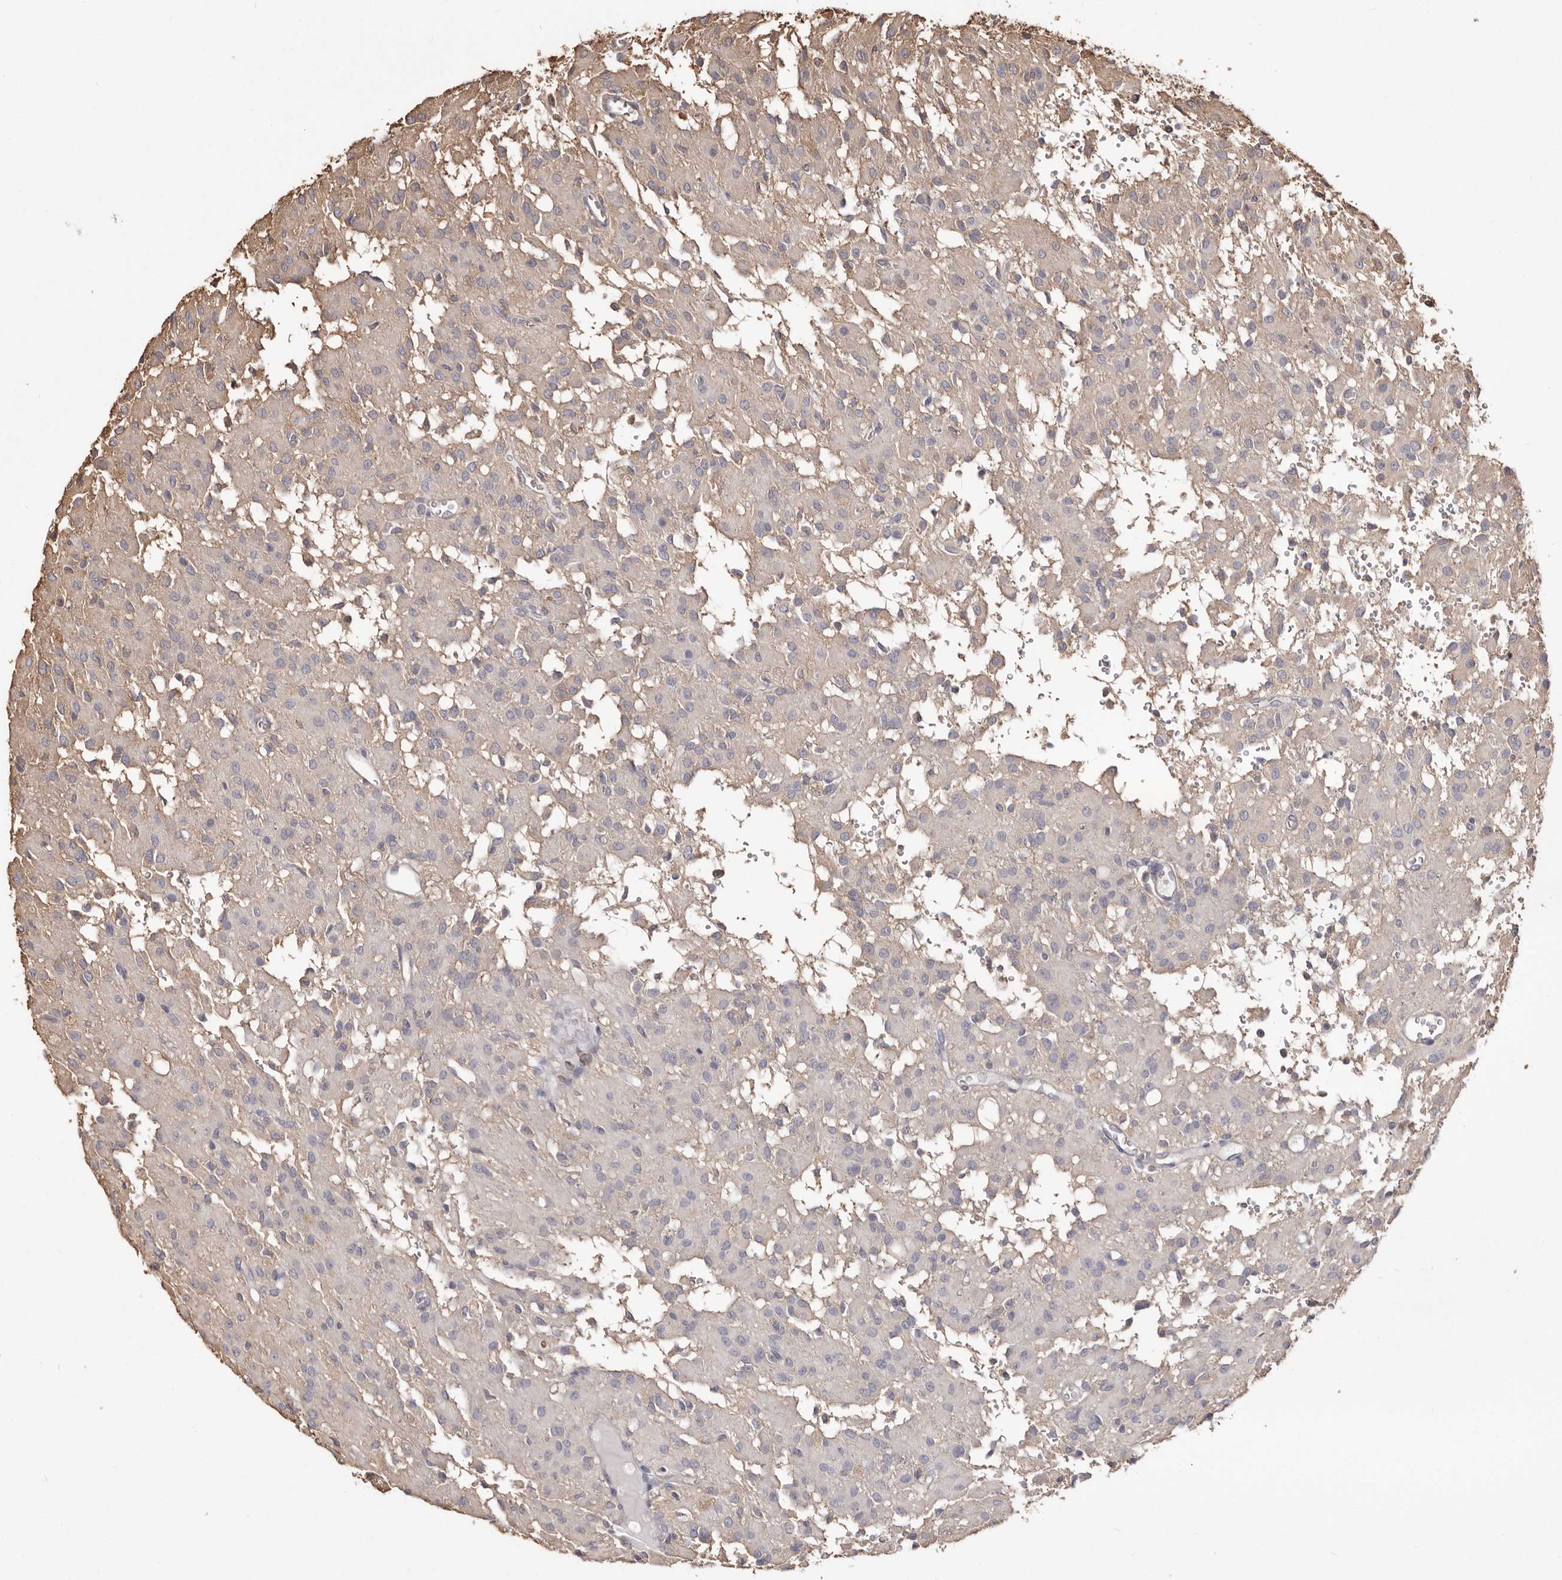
{"staining": {"intensity": "negative", "quantity": "none", "location": "none"}, "tissue": "glioma", "cell_type": "Tumor cells", "image_type": "cancer", "snomed": [{"axis": "morphology", "description": "Glioma, malignant, High grade"}, {"axis": "topography", "description": "Brain"}], "caption": "The immunohistochemistry (IHC) photomicrograph has no significant expression in tumor cells of malignant glioma (high-grade) tissue.", "gene": "PKM", "patient": {"sex": "female", "age": 59}}